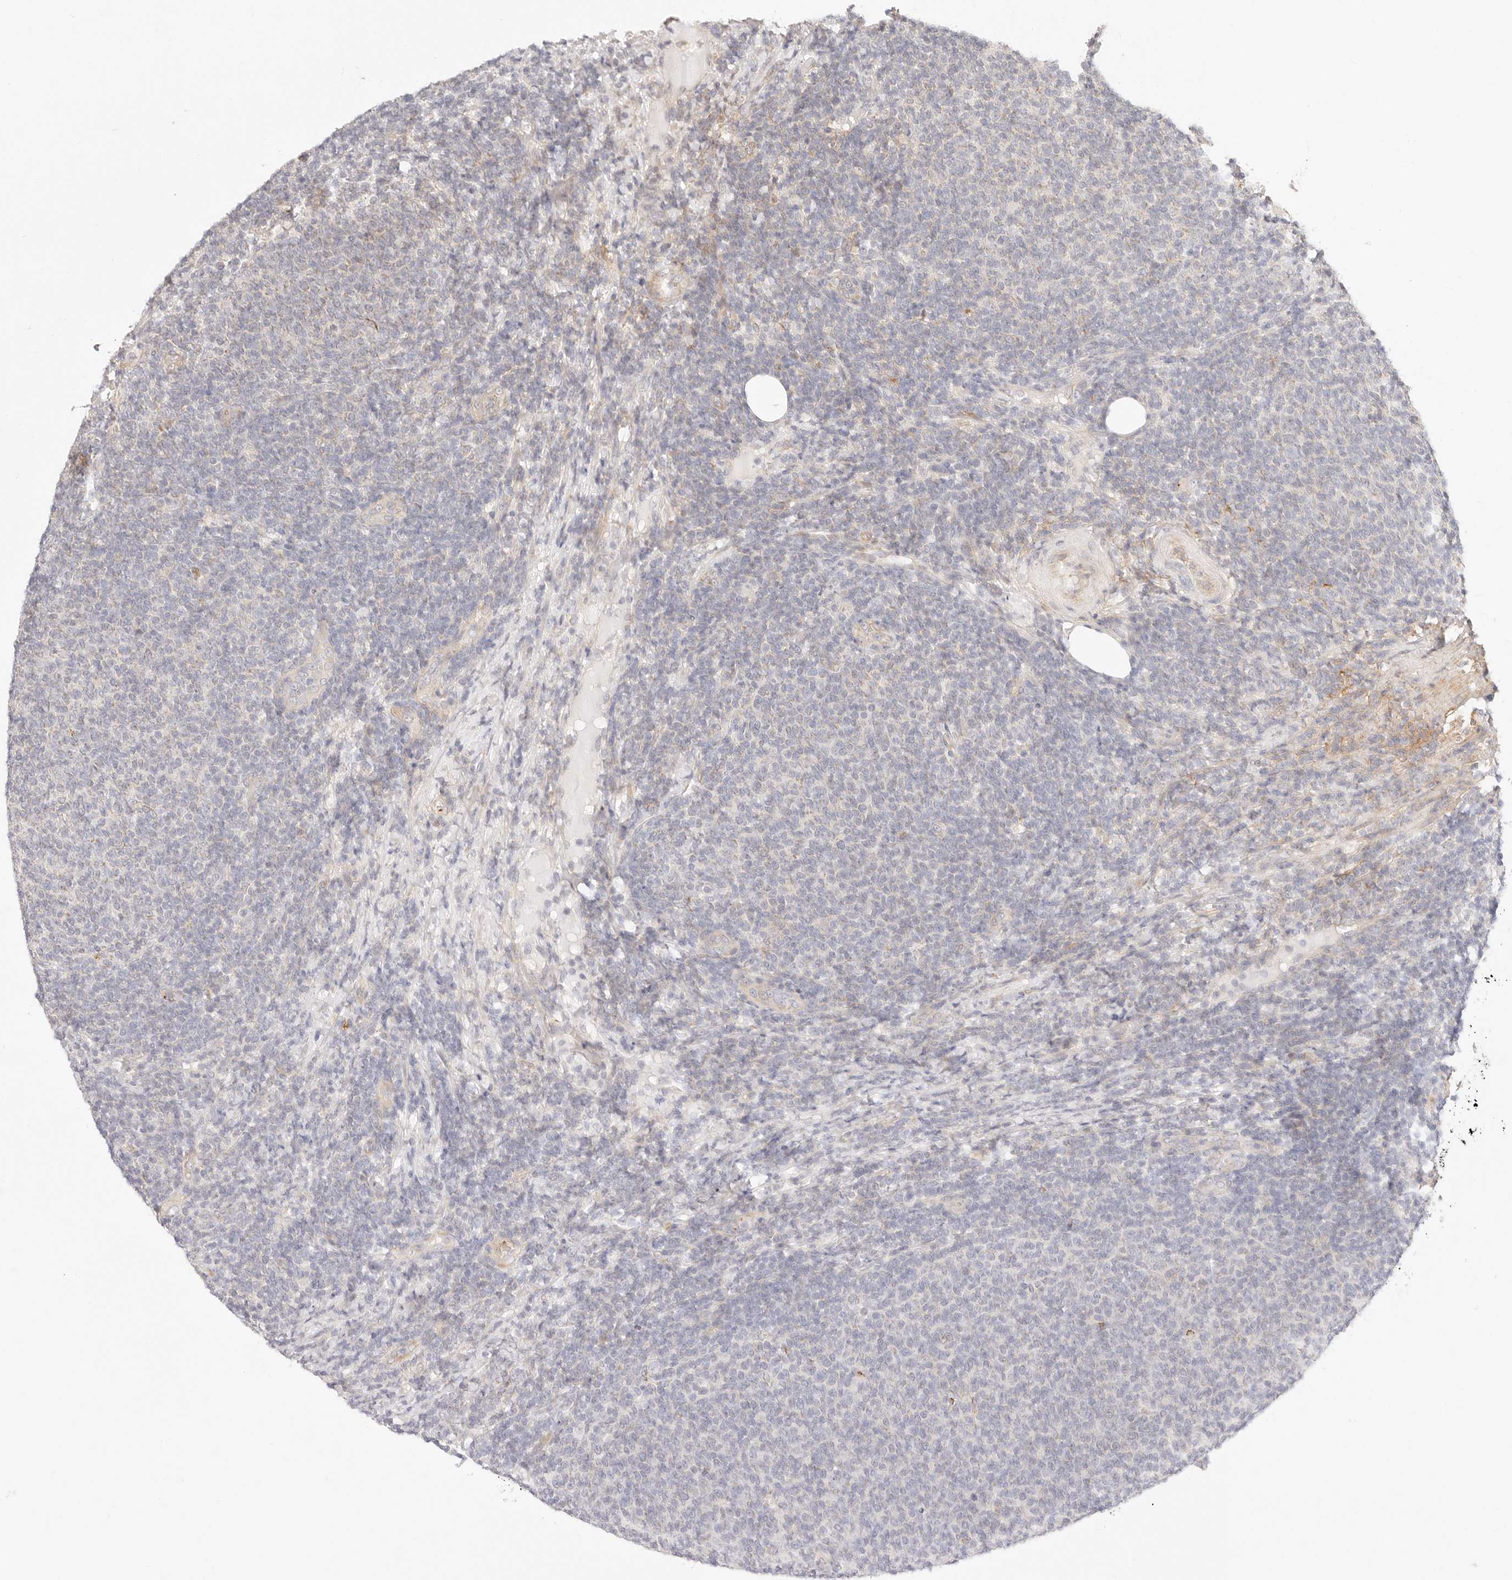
{"staining": {"intensity": "negative", "quantity": "none", "location": "none"}, "tissue": "lymphoma", "cell_type": "Tumor cells", "image_type": "cancer", "snomed": [{"axis": "morphology", "description": "Malignant lymphoma, non-Hodgkin's type, Low grade"}, {"axis": "topography", "description": "Lymph node"}], "caption": "Immunohistochemistry of human malignant lymphoma, non-Hodgkin's type (low-grade) demonstrates no staining in tumor cells.", "gene": "UBXN10", "patient": {"sex": "male", "age": 66}}